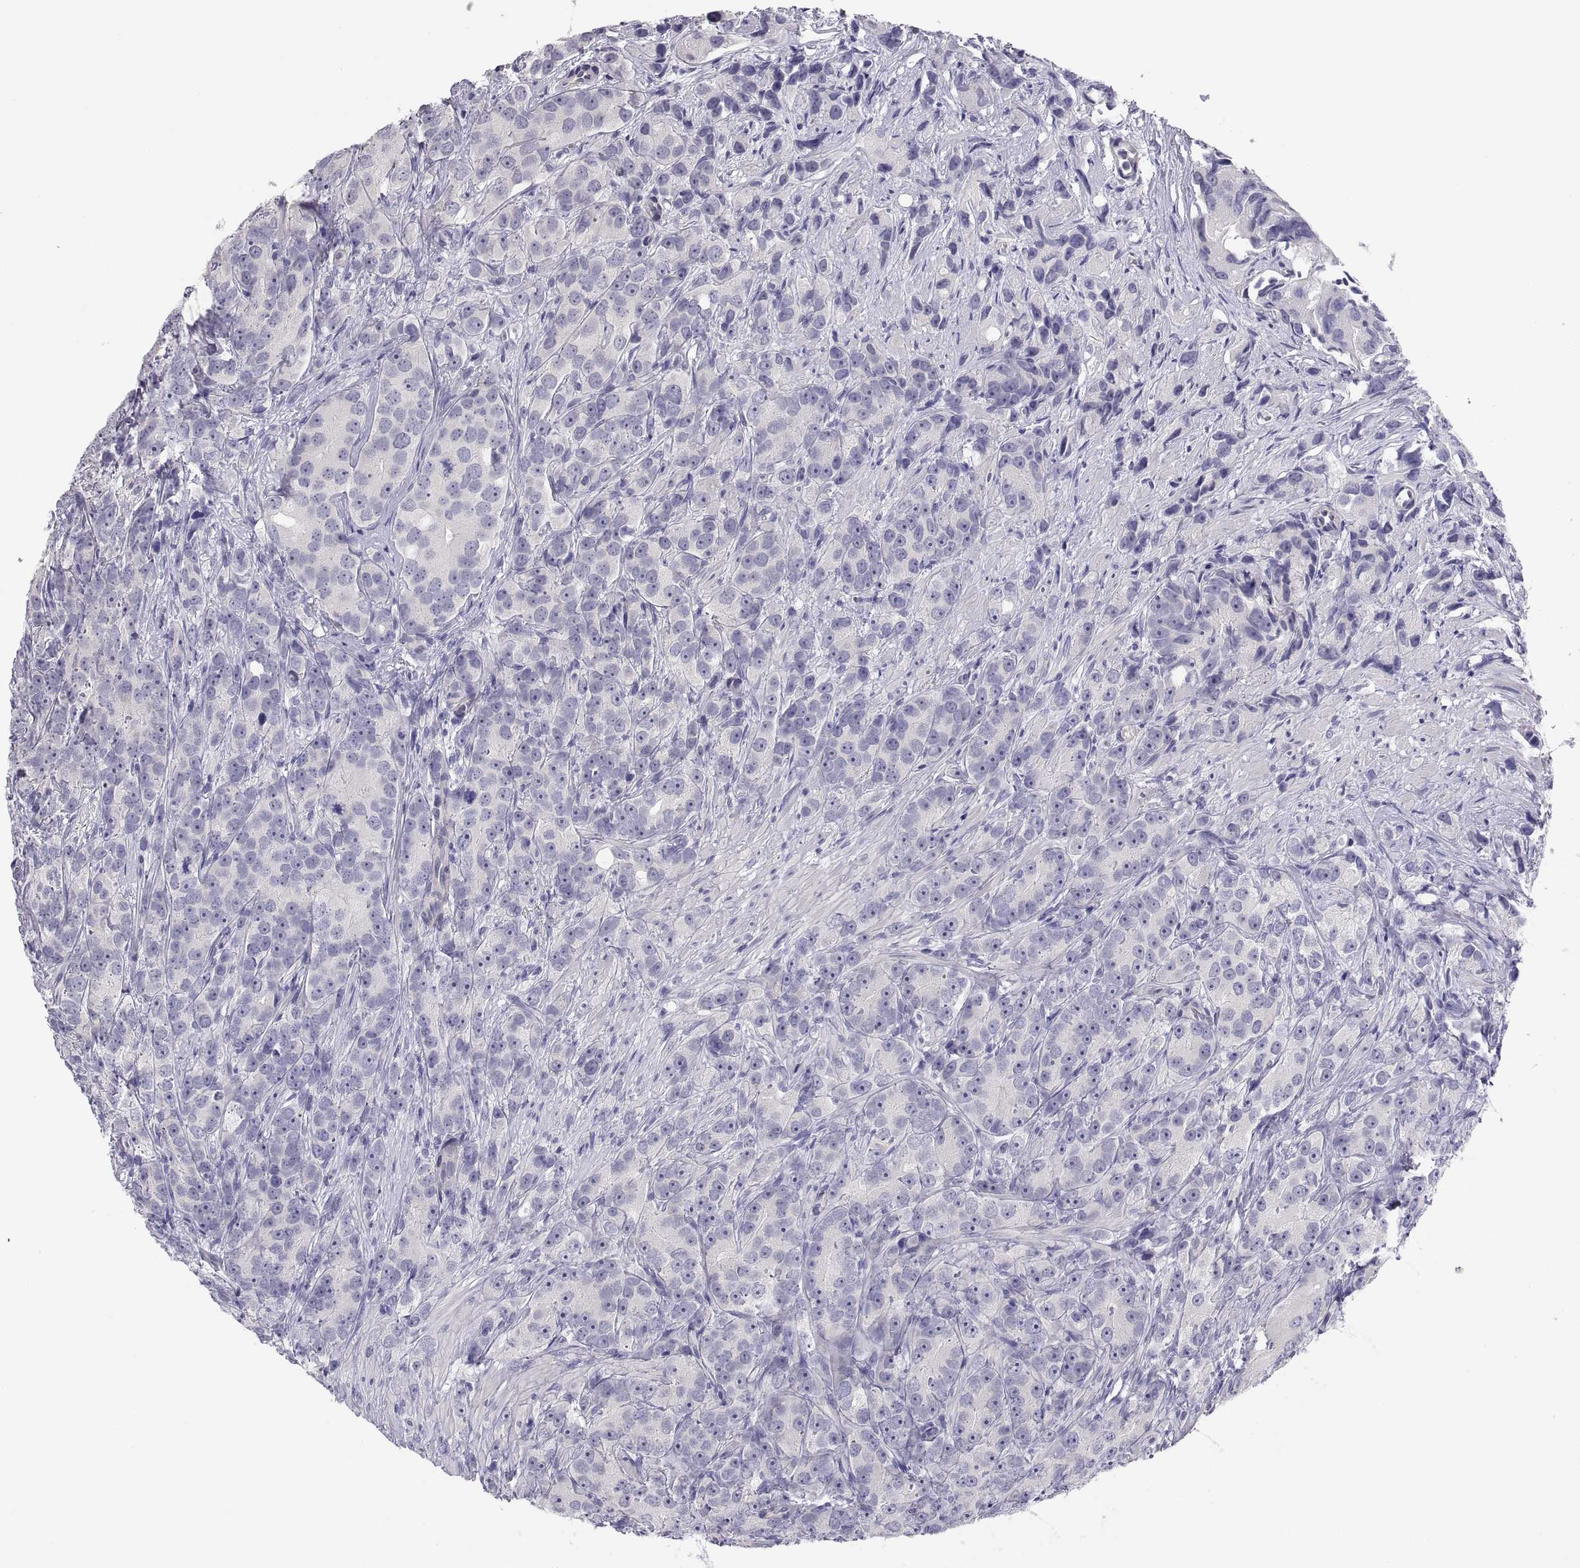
{"staining": {"intensity": "negative", "quantity": "none", "location": "none"}, "tissue": "prostate cancer", "cell_type": "Tumor cells", "image_type": "cancer", "snomed": [{"axis": "morphology", "description": "Adenocarcinoma, High grade"}, {"axis": "topography", "description": "Prostate"}], "caption": "This is an IHC histopathology image of human high-grade adenocarcinoma (prostate). There is no positivity in tumor cells.", "gene": "STRC", "patient": {"sex": "male", "age": 90}}